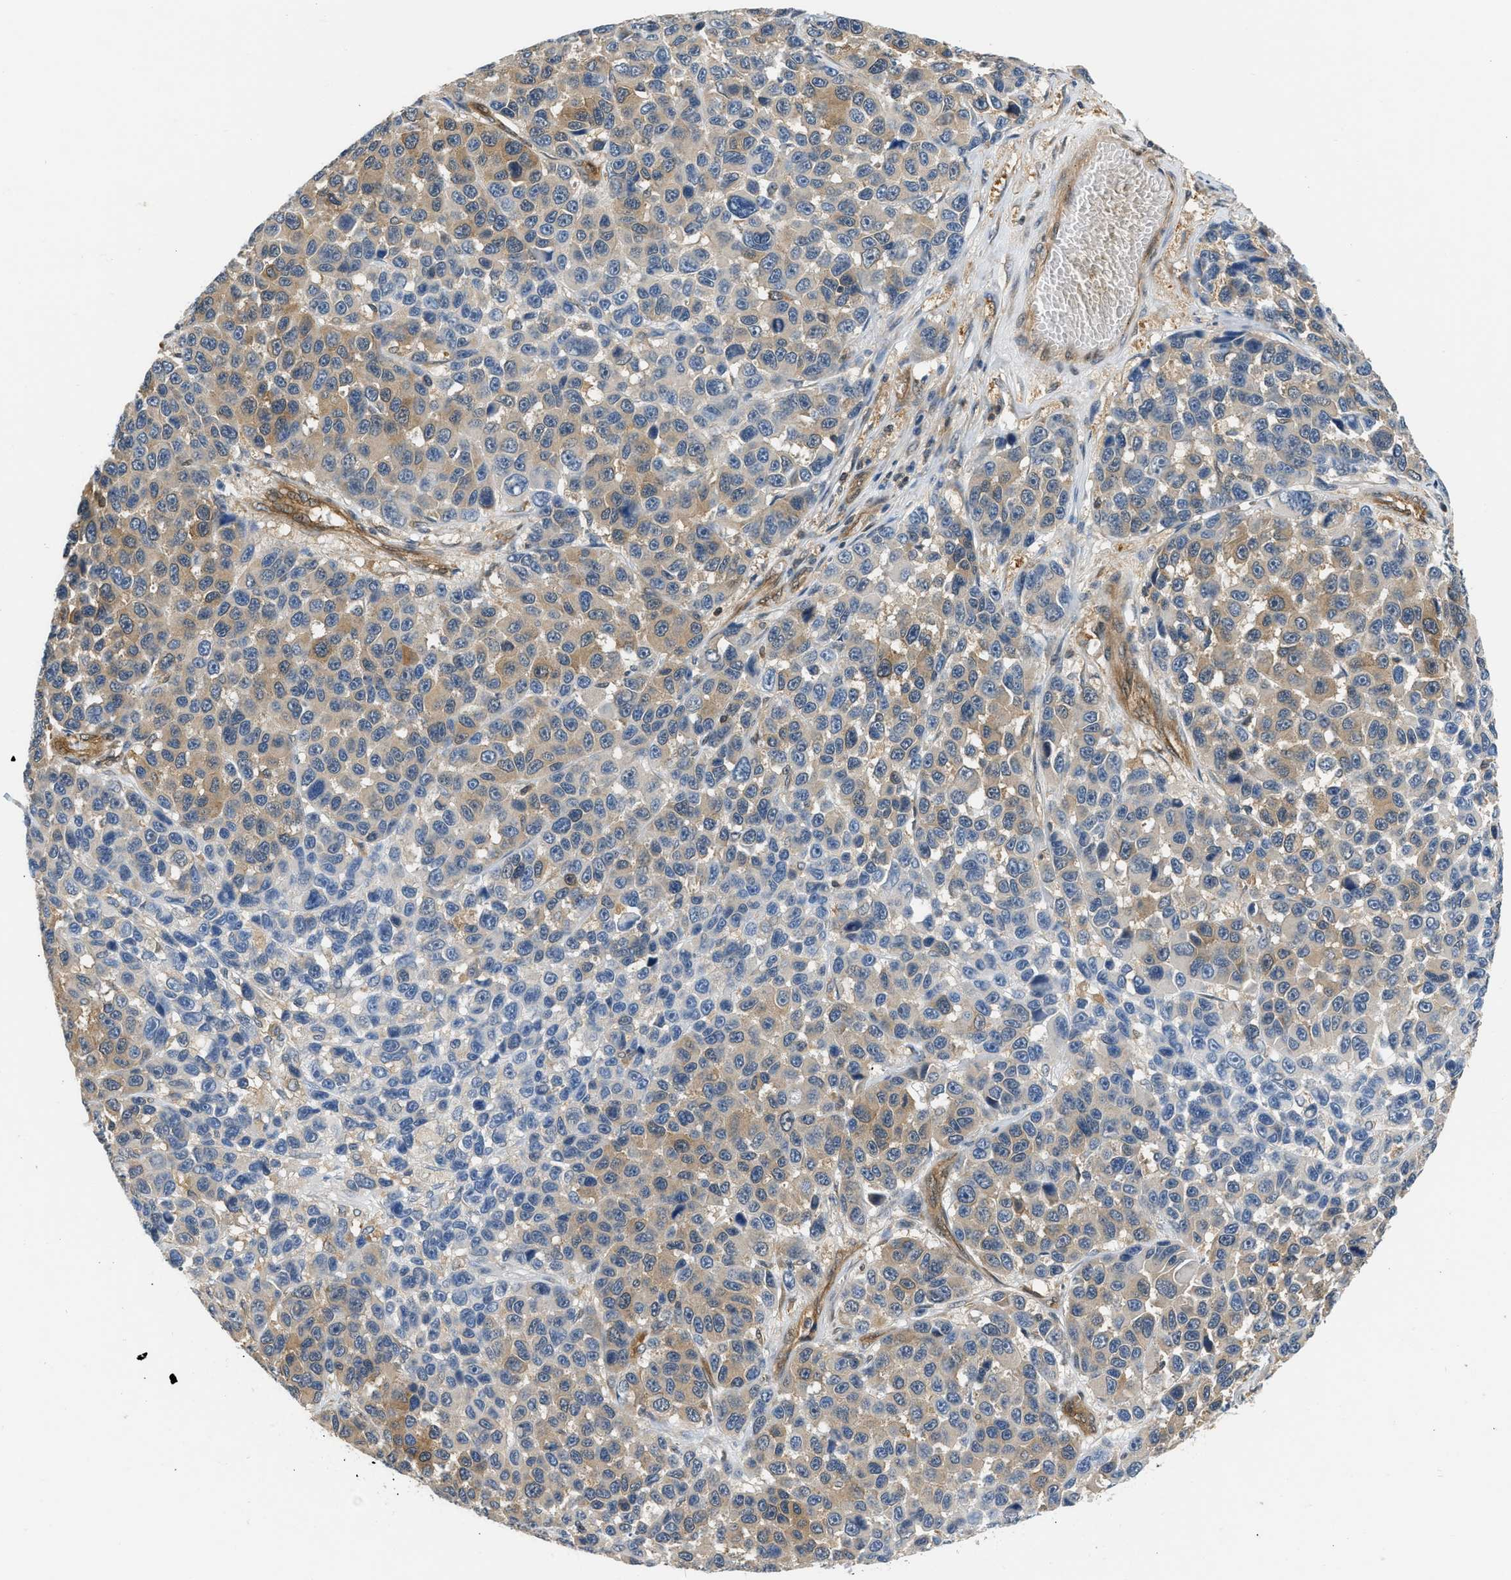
{"staining": {"intensity": "weak", "quantity": "25%-75%", "location": "cytoplasmic/membranous"}, "tissue": "melanoma", "cell_type": "Tumor cells", "image_type": "cancer", "snomed": [{"axis": "morphology", "description": "Malignant melanoma, NOS"}, {"axis": "topography", "description": "Skin"}], "caption": "Protein staining reveals weak cytoplasmic/membranous staining in approximately 25%-75% of tumor cells in malignant melanoma.", "gene": "EIF4EBP2", "patient": {"sex": "male", "age": 53}}